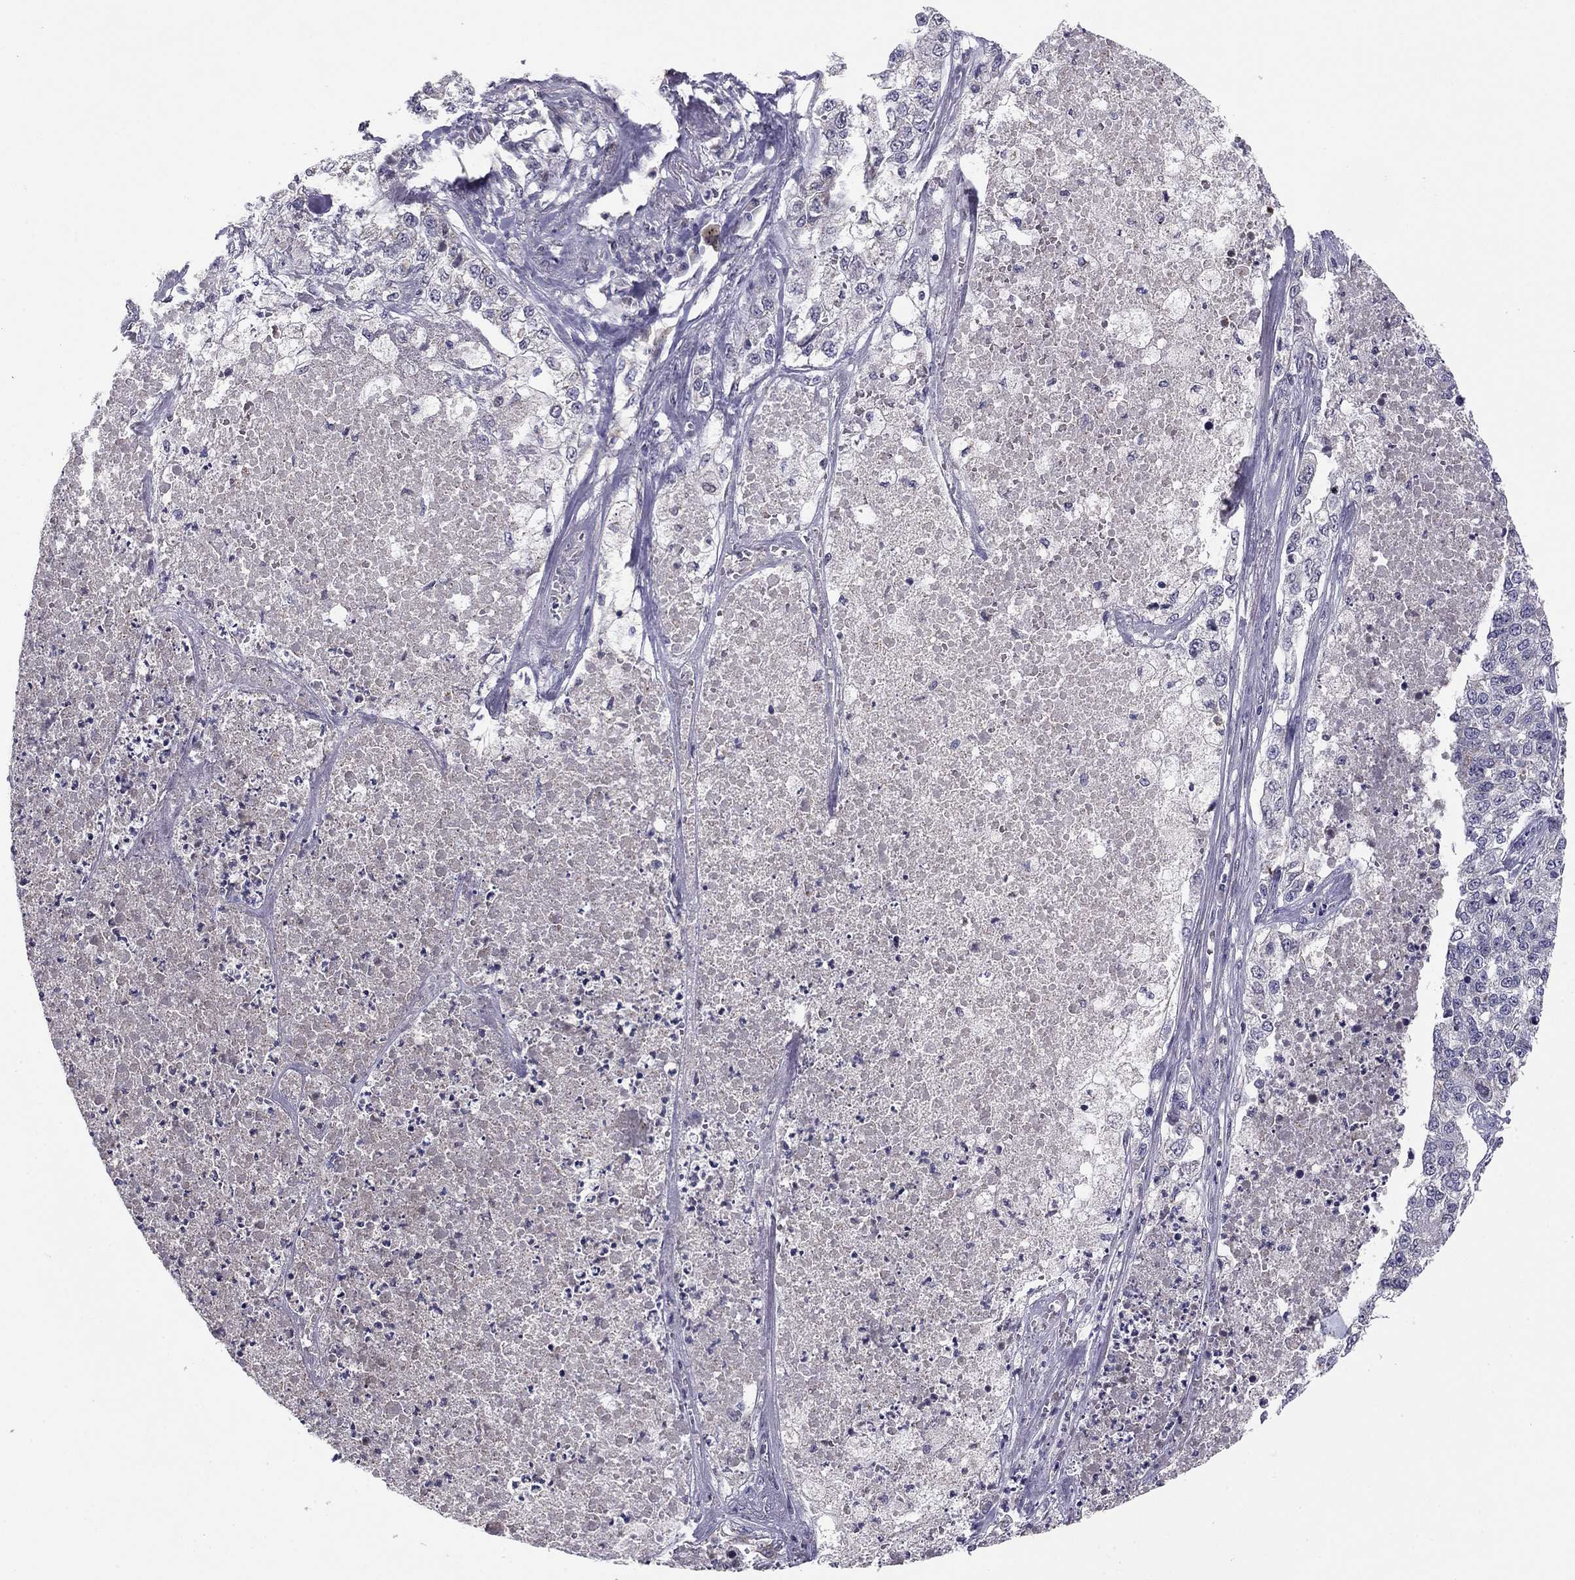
{"staining": {"intensity": "negative", "quantity": "none", "location": "none"}, "tissue": "lung cancer", "cell_type": "Tumor cells", "image_type": "cancer", "snomed": [{"axis": "morphology", "description": "Adenocarcinoma, NOS"}, {"axis": "topography", "description": "Lung"}], "caption": "This image is of adenocarcinoma (lung) stained with immunohistochemistry (IHC) to label a protein in brown with the nuclei are counter-stained blue. There is no staining in tumor cells. (DAB (3,3'-diaminobenzidine) IHC visualized using brightfield microscopy, high magnification).", "gene": "HCN1", "patient": {"sex": "male", "age": 49}}